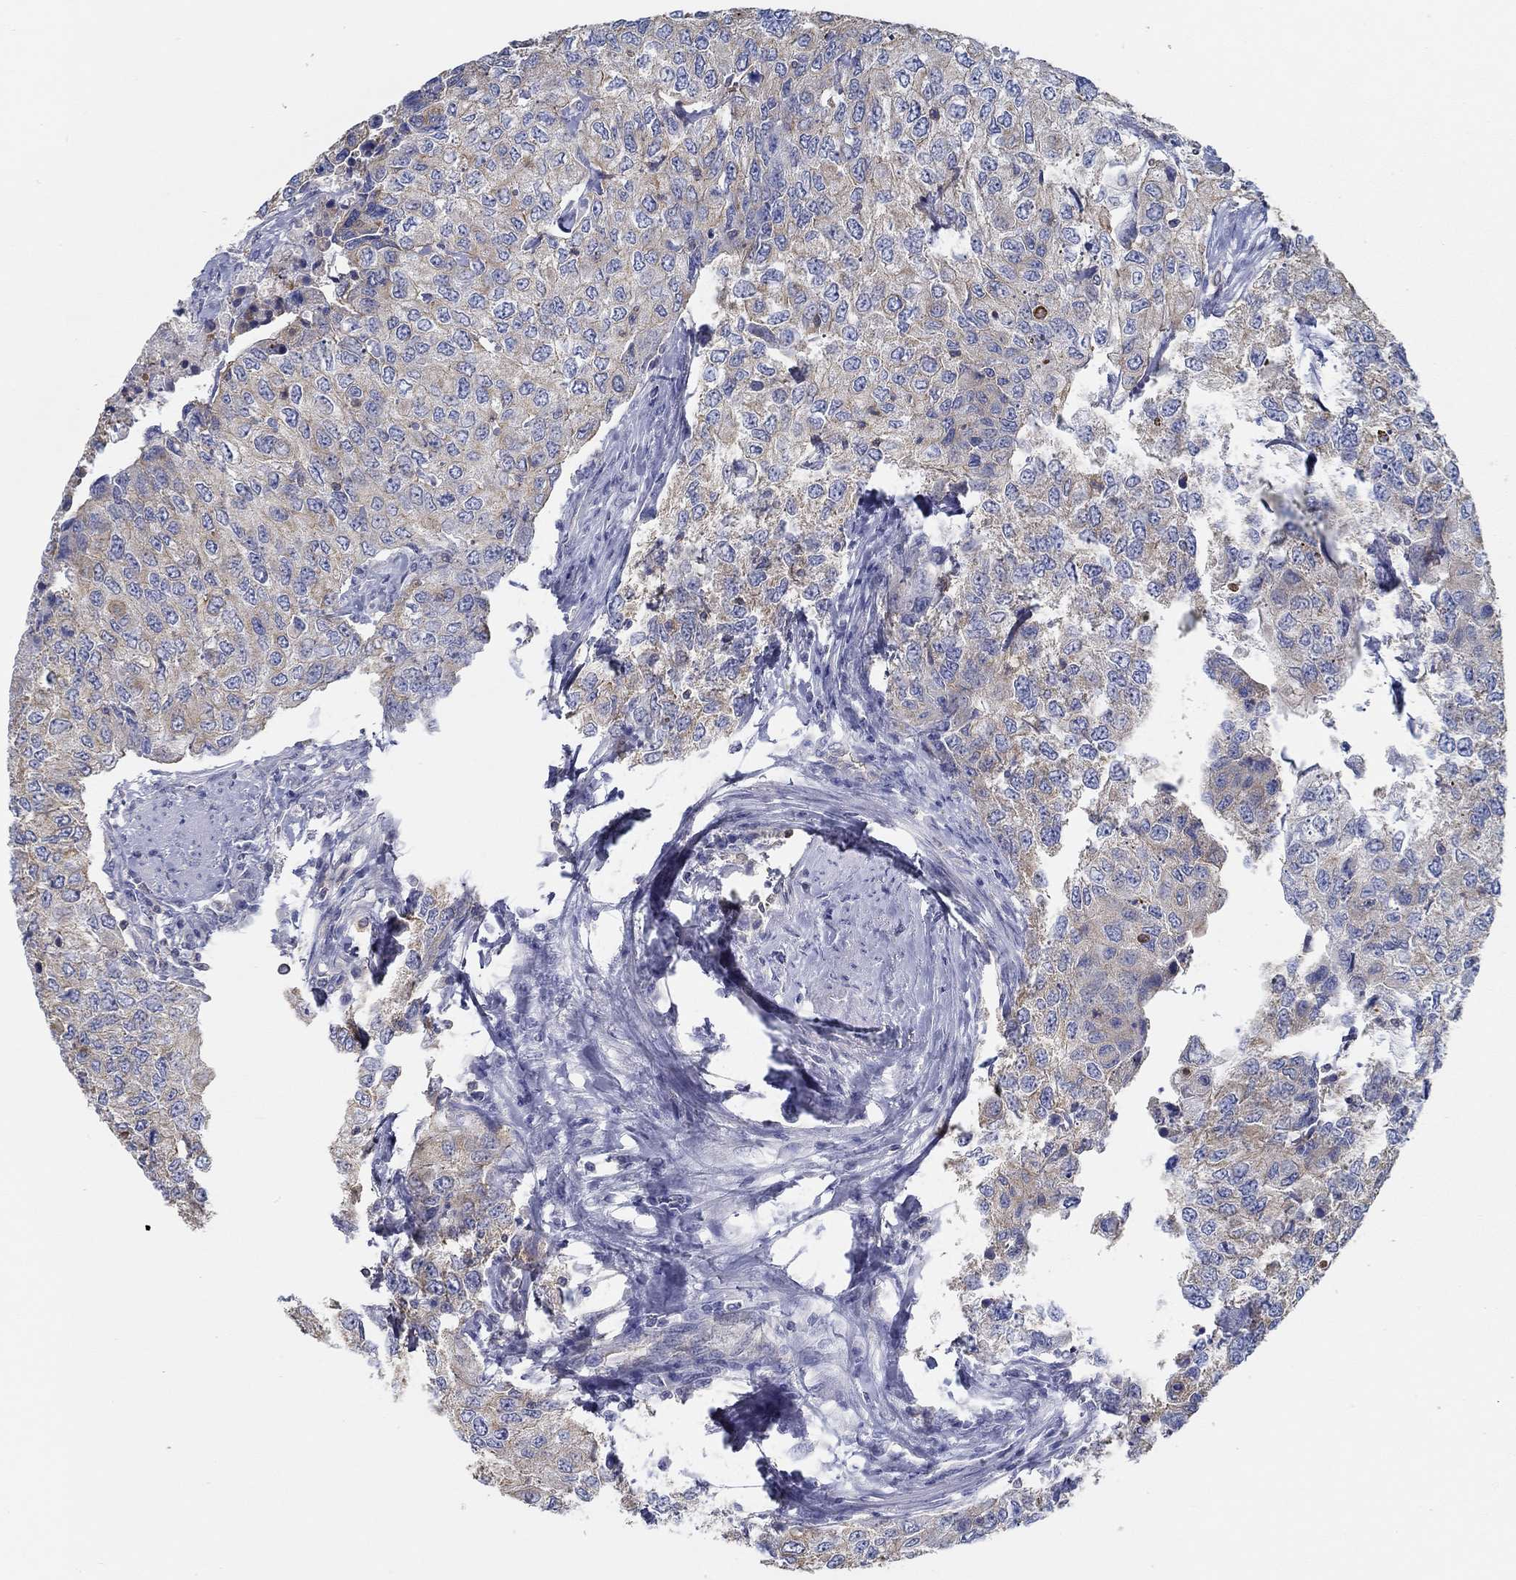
{"staining": {"intensity": "weak", "quantity": "25%-75%", "location": "cytoplasmic/membranous"}, "tissue": "urothelial cancer", "cell_type": "Tumor cells", "image_type": "cancer", "snomed": [{"axis": "morphology", "description": "Urothelial carcinoma, High grade"}, {"axis": "topography", "description": "Urinary bladder"}], "caption": "High-grade urothelial carcinoma stained with DAB immunohistochemistry shows low levels of weak cytoplasmic/membranous positivity in approximately 25%-75% of tumor cells.", "gene": "BBOF1", "patient": {"sex": "female", "age": 78}}